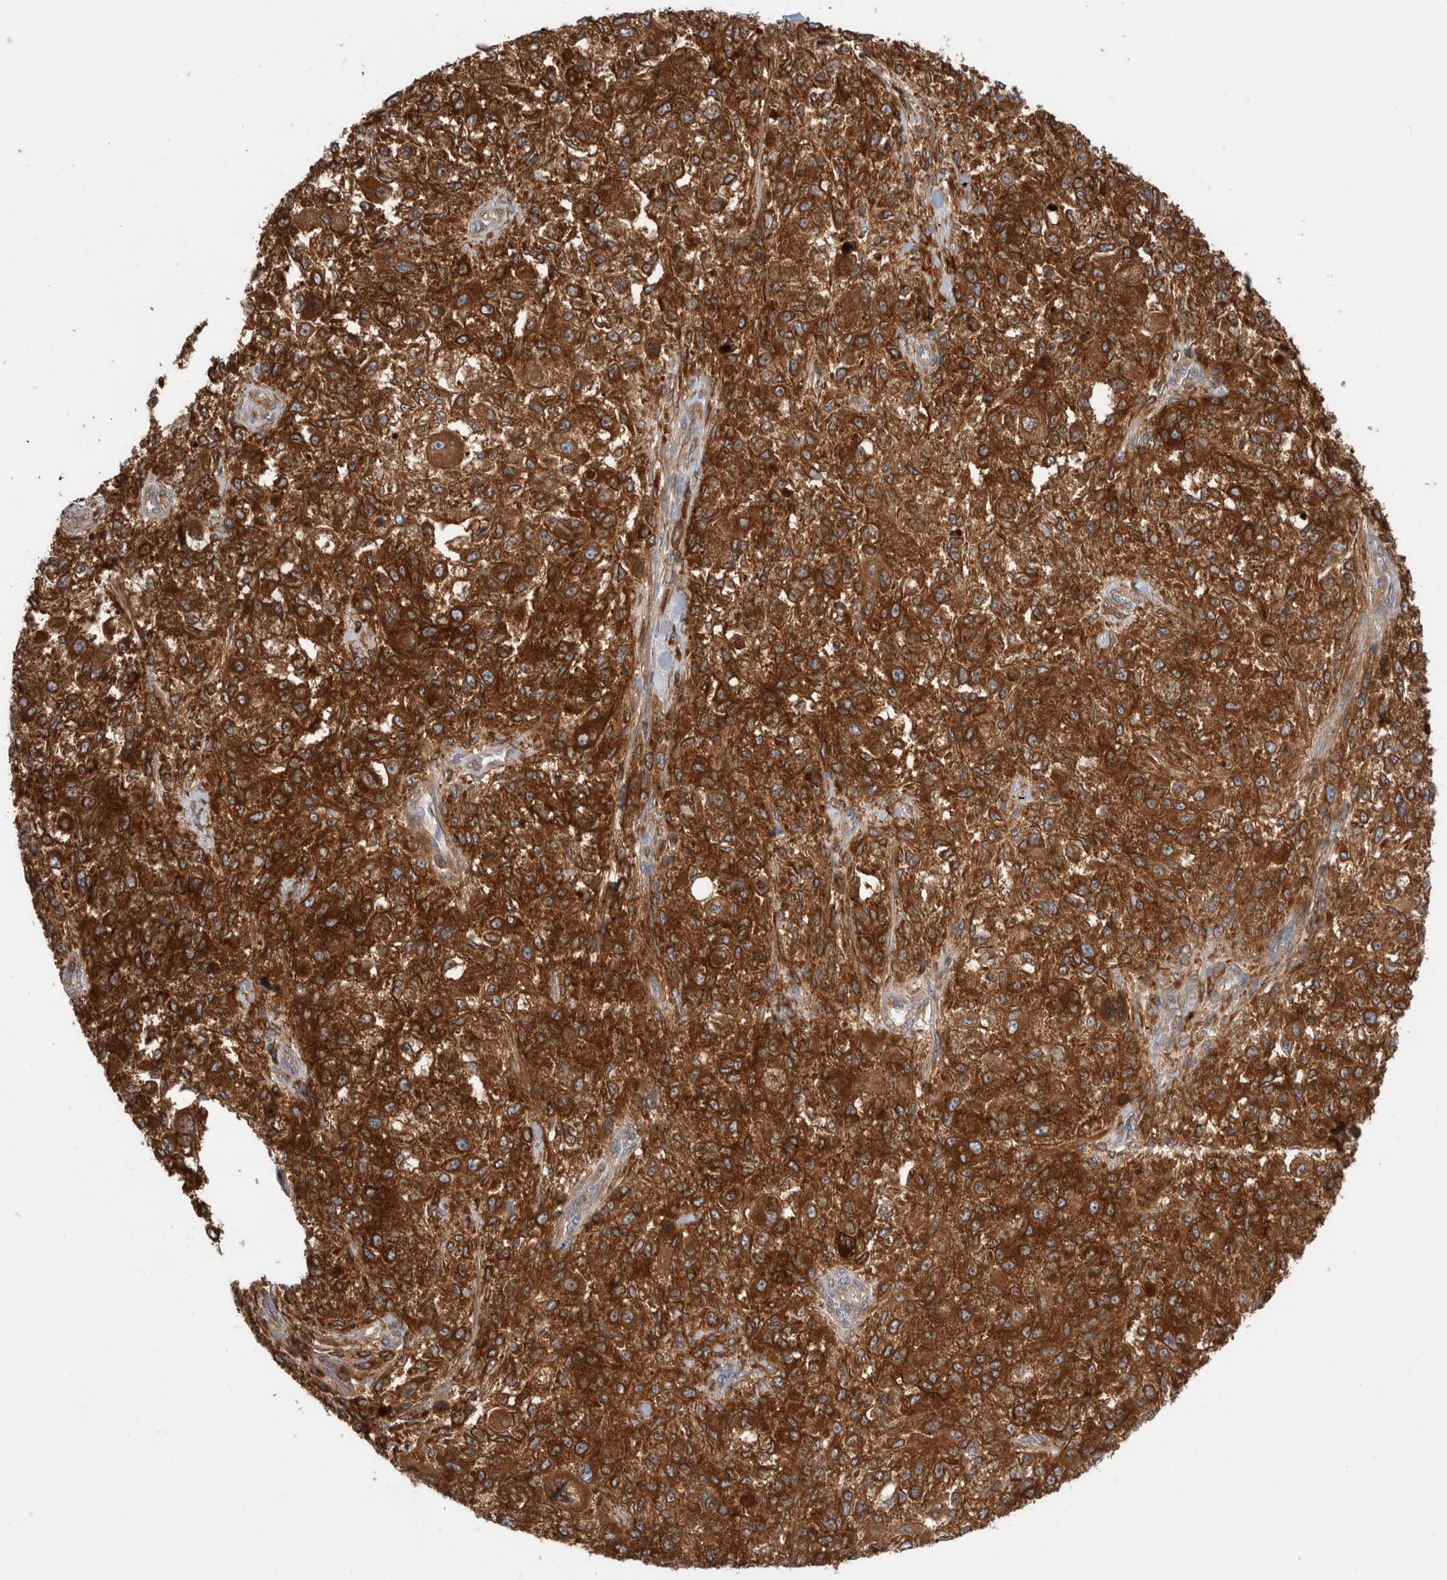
{"staining": {"intensity": "strong", "quantity": ">75%", "location": "cytoplasmic/membranous"}, "tissue": "melanoma", "cell_type": "Tumor cells", "image_type": "cancer", "snomed": [{"axis": "morphology", "description": "Necrosis, NOS"}, {"axis": "morphology", "description": "Malignant melanoma, NOS"}, {"axis": "topography", "description": "Skin"}], "caption": "Protein staining by IHC shows strong cytoplasmic/membranous expression in about >75% of tumor cells in melanoma. (Brightfield microscopy of DAB IHC at high magnification).", "gene": "KLHL14", "patient": {"sex": "female", "age": 87}}